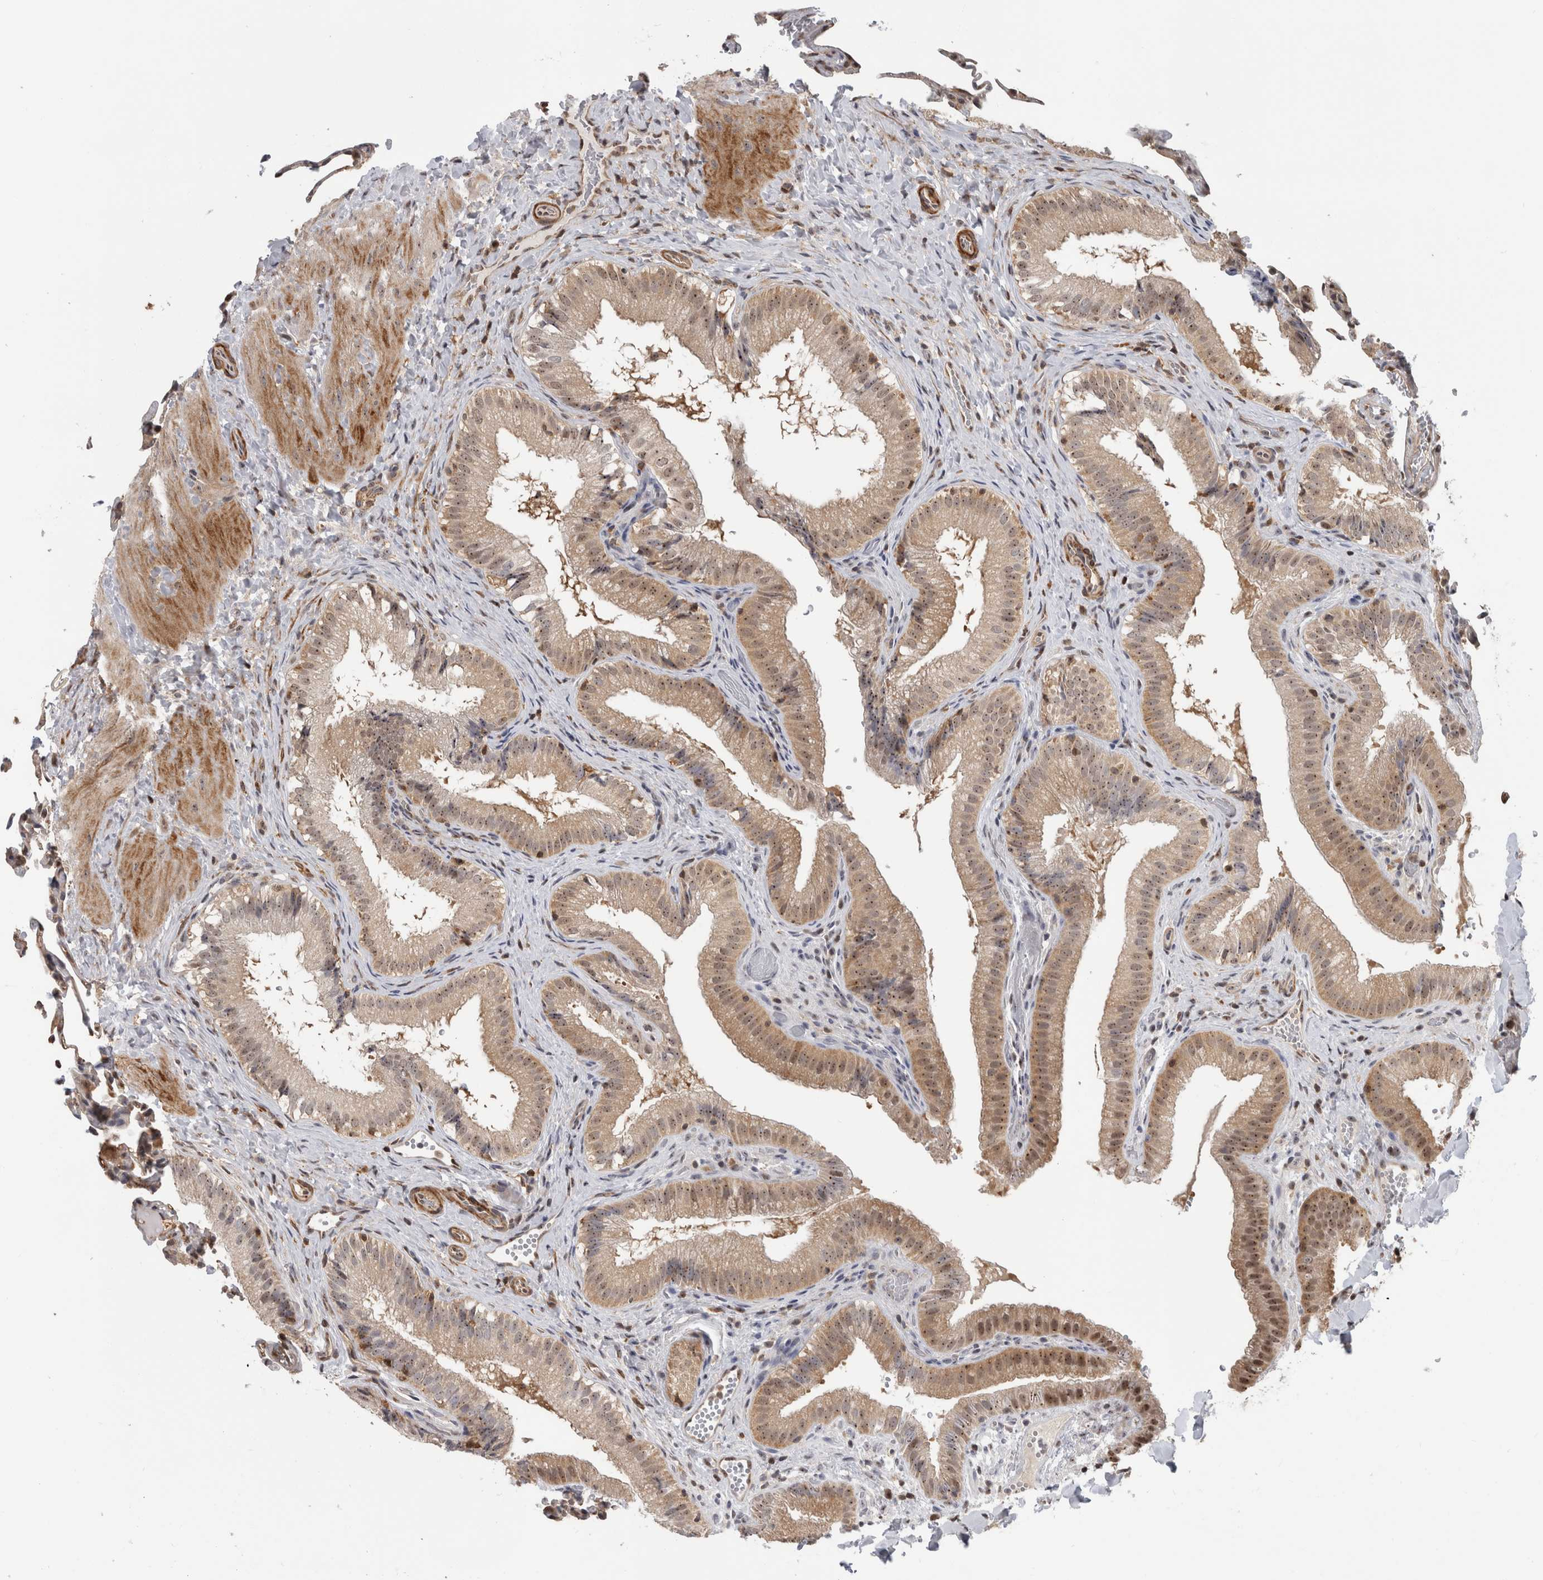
{"staining": {"intensity": "moderate", "quantity": ">75%", "location": "cytoplasmic/membranous,nuclear"}, "tissue": "gallbladder", "cell_type": "Glandular cells", "image_type": "normal", "snomed": [{"axis": "morphology", "description": "Normal tissue, NOS"}, {"axis": "topography", "description": "Gallbladder"}], "caption": "Benign gallbladder was stained to show a protein in brown. There is medium levels of moderate cytoplasmic/membranous,nuclear expression in approximately >75% of glandular cells. Using DAB (brown) and hematoxylin (blue) stains, captured at high magnification using brightfield microscopy.", "gene": "TDRD7", "patient": {"sex": "female", "age": 30}}